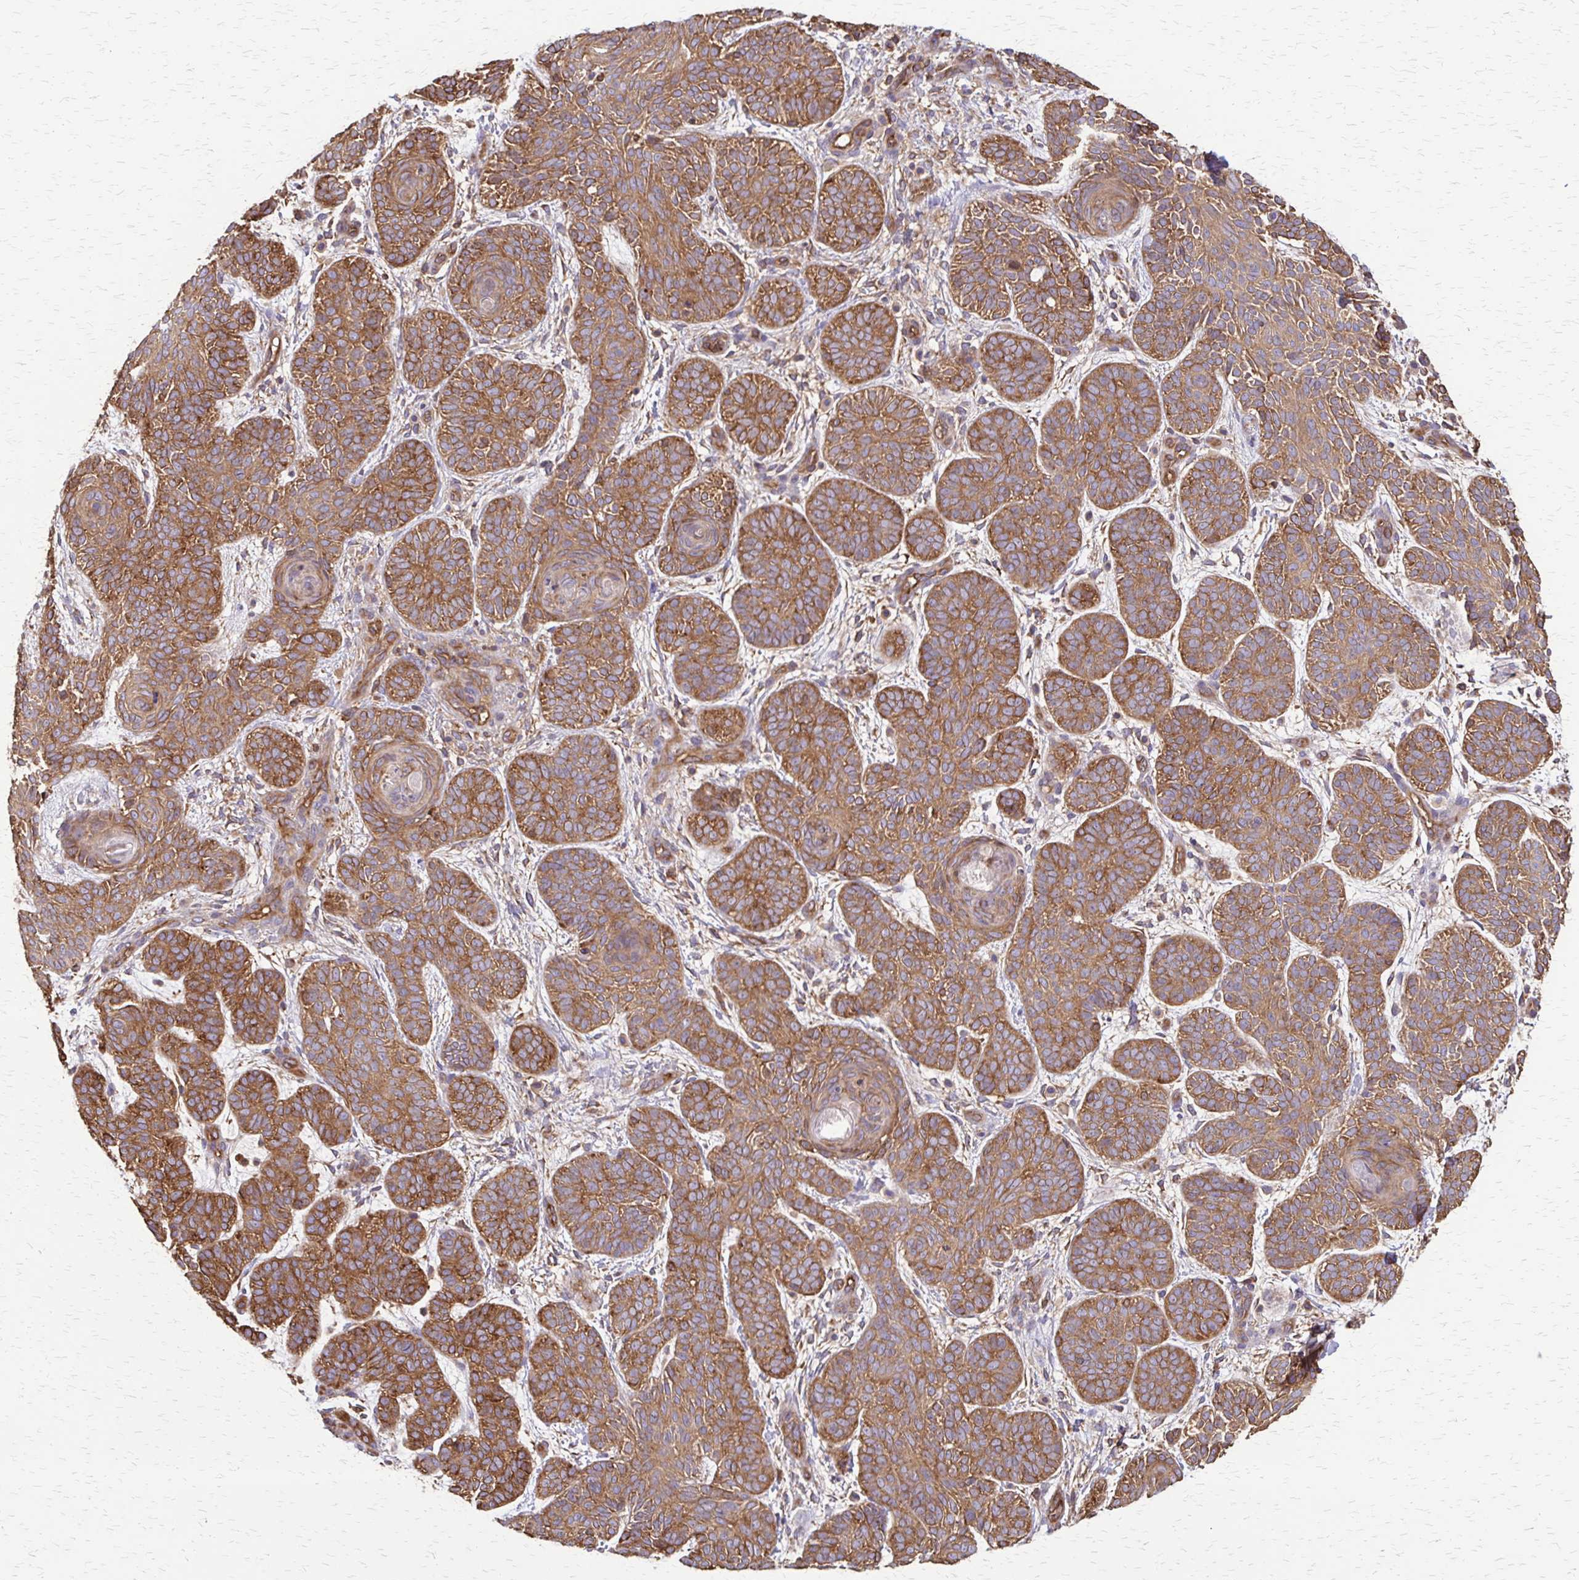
{"staining": {"intensity": "moderate", "quantity": ">75%", "location": "cytoplasmic/membranous"}, "tissue": "skin cancer", "cell_type": "Tumor cells", "image_type": "cancer", "snomed": [{"axis": "morphology", "description": "Basal cell carcinoma"}, {"axis": "topography", "description": "Skin"}], "caption": "Basal cell carcinoma (skin) stained with immunohistochemistry (IHC) reveals moderate cytoplasmic/membranous expression in approximately >75% of tumor cells.", "gene": "EEF2", "patient": {"sex": "female", "age": 82}}